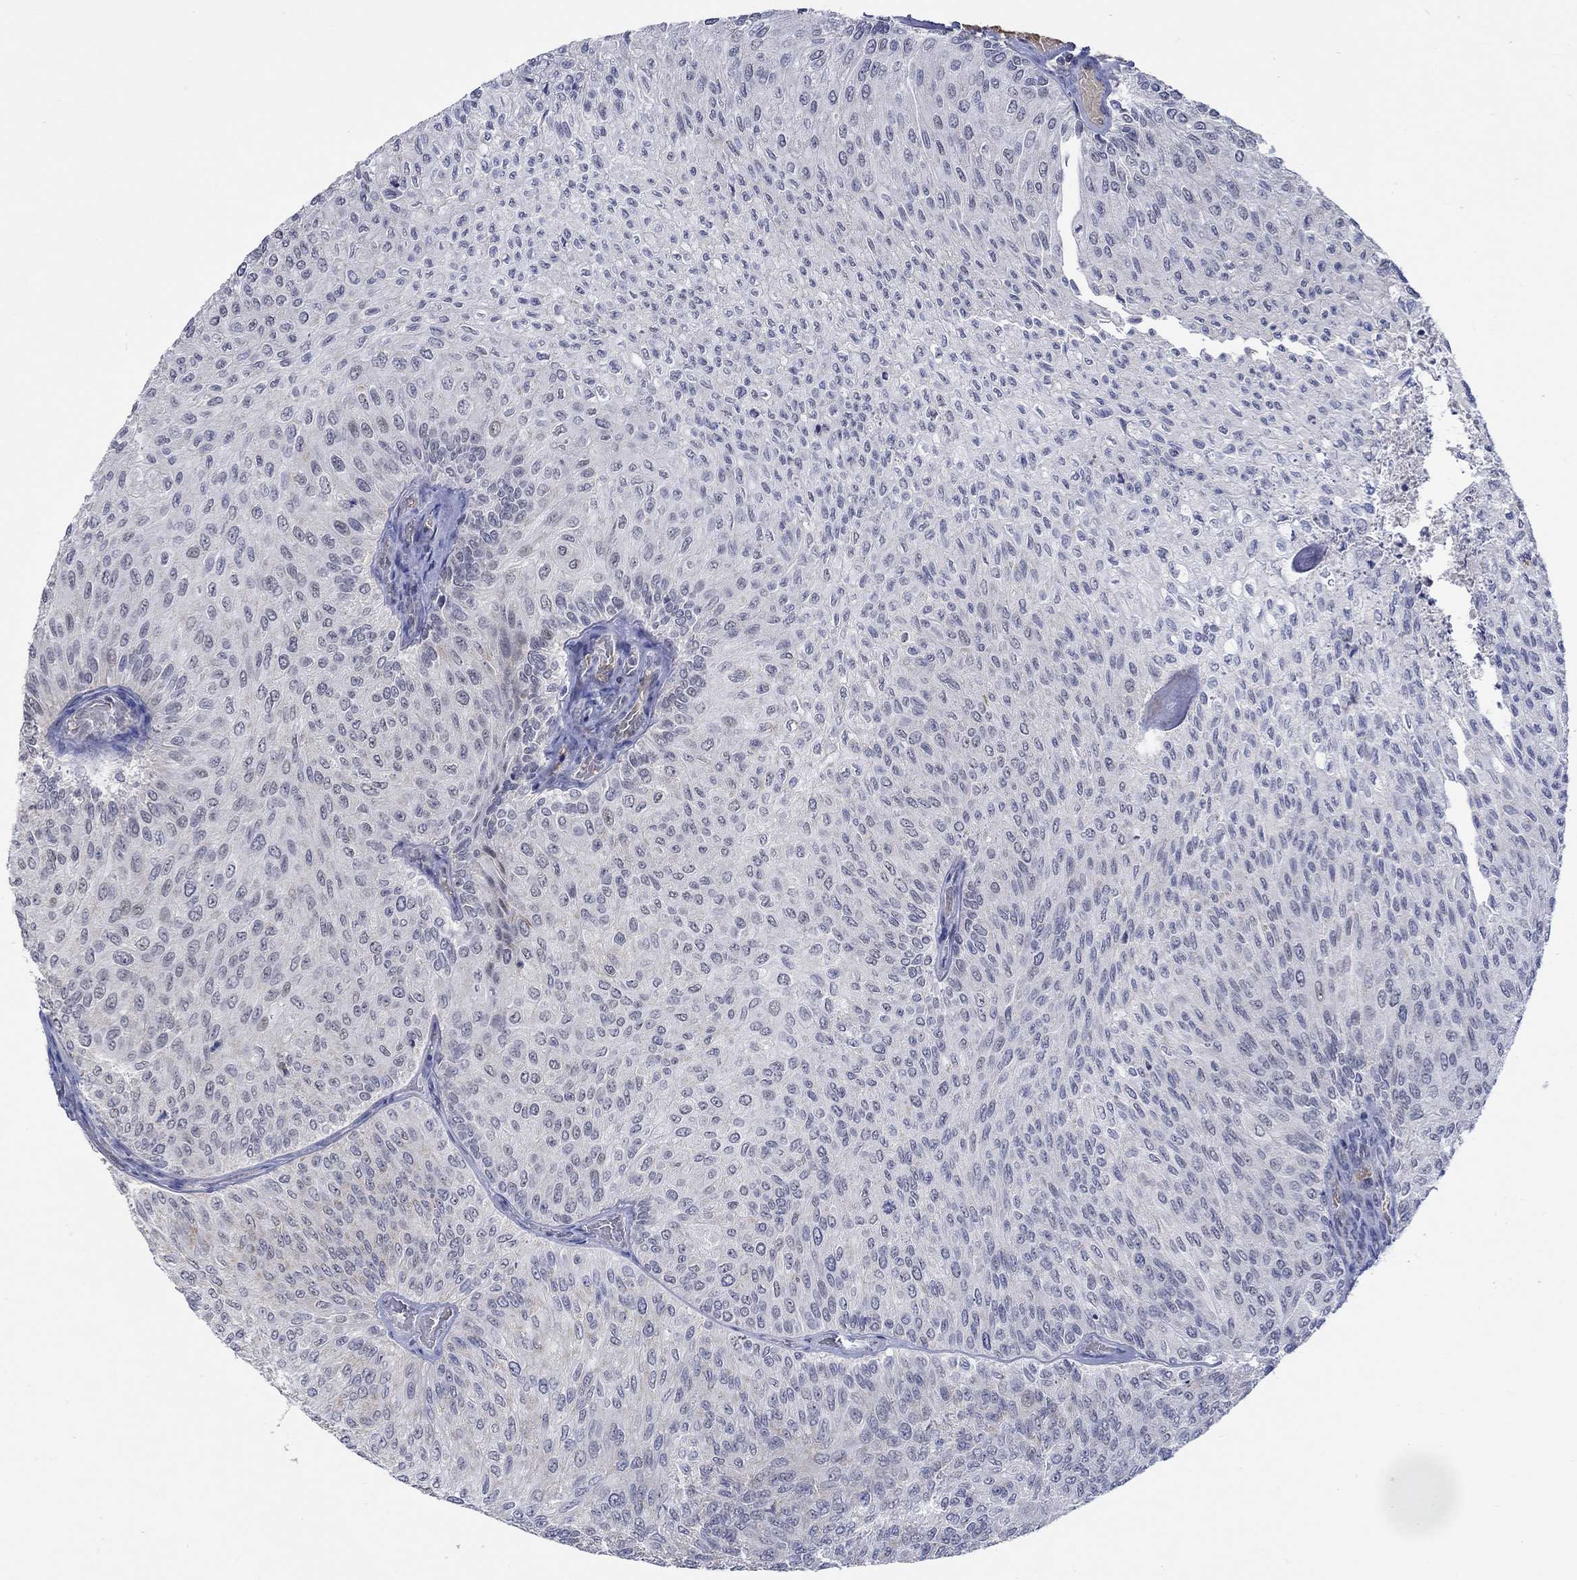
{"staining": {"intensity": "negative", "quantity": "none", "location": "none"}, "tissue": "urothelial cancer", "cell_type": "Tumor cells", "image_type": "cancer", "snomed": [{"axis": "morphology", "description": "Urothelial carcinoma, Low grade"}, {"axis": "topography", "description": "Urinary bladder"}], "caption": "An immunohistochemistry (IHC) micrograph of urothelial cancer is shown. There is no staining in tumor cells of urothelial cancer.", "gene": "WASF1", "patient": {"sex": "male", "age": 78}}